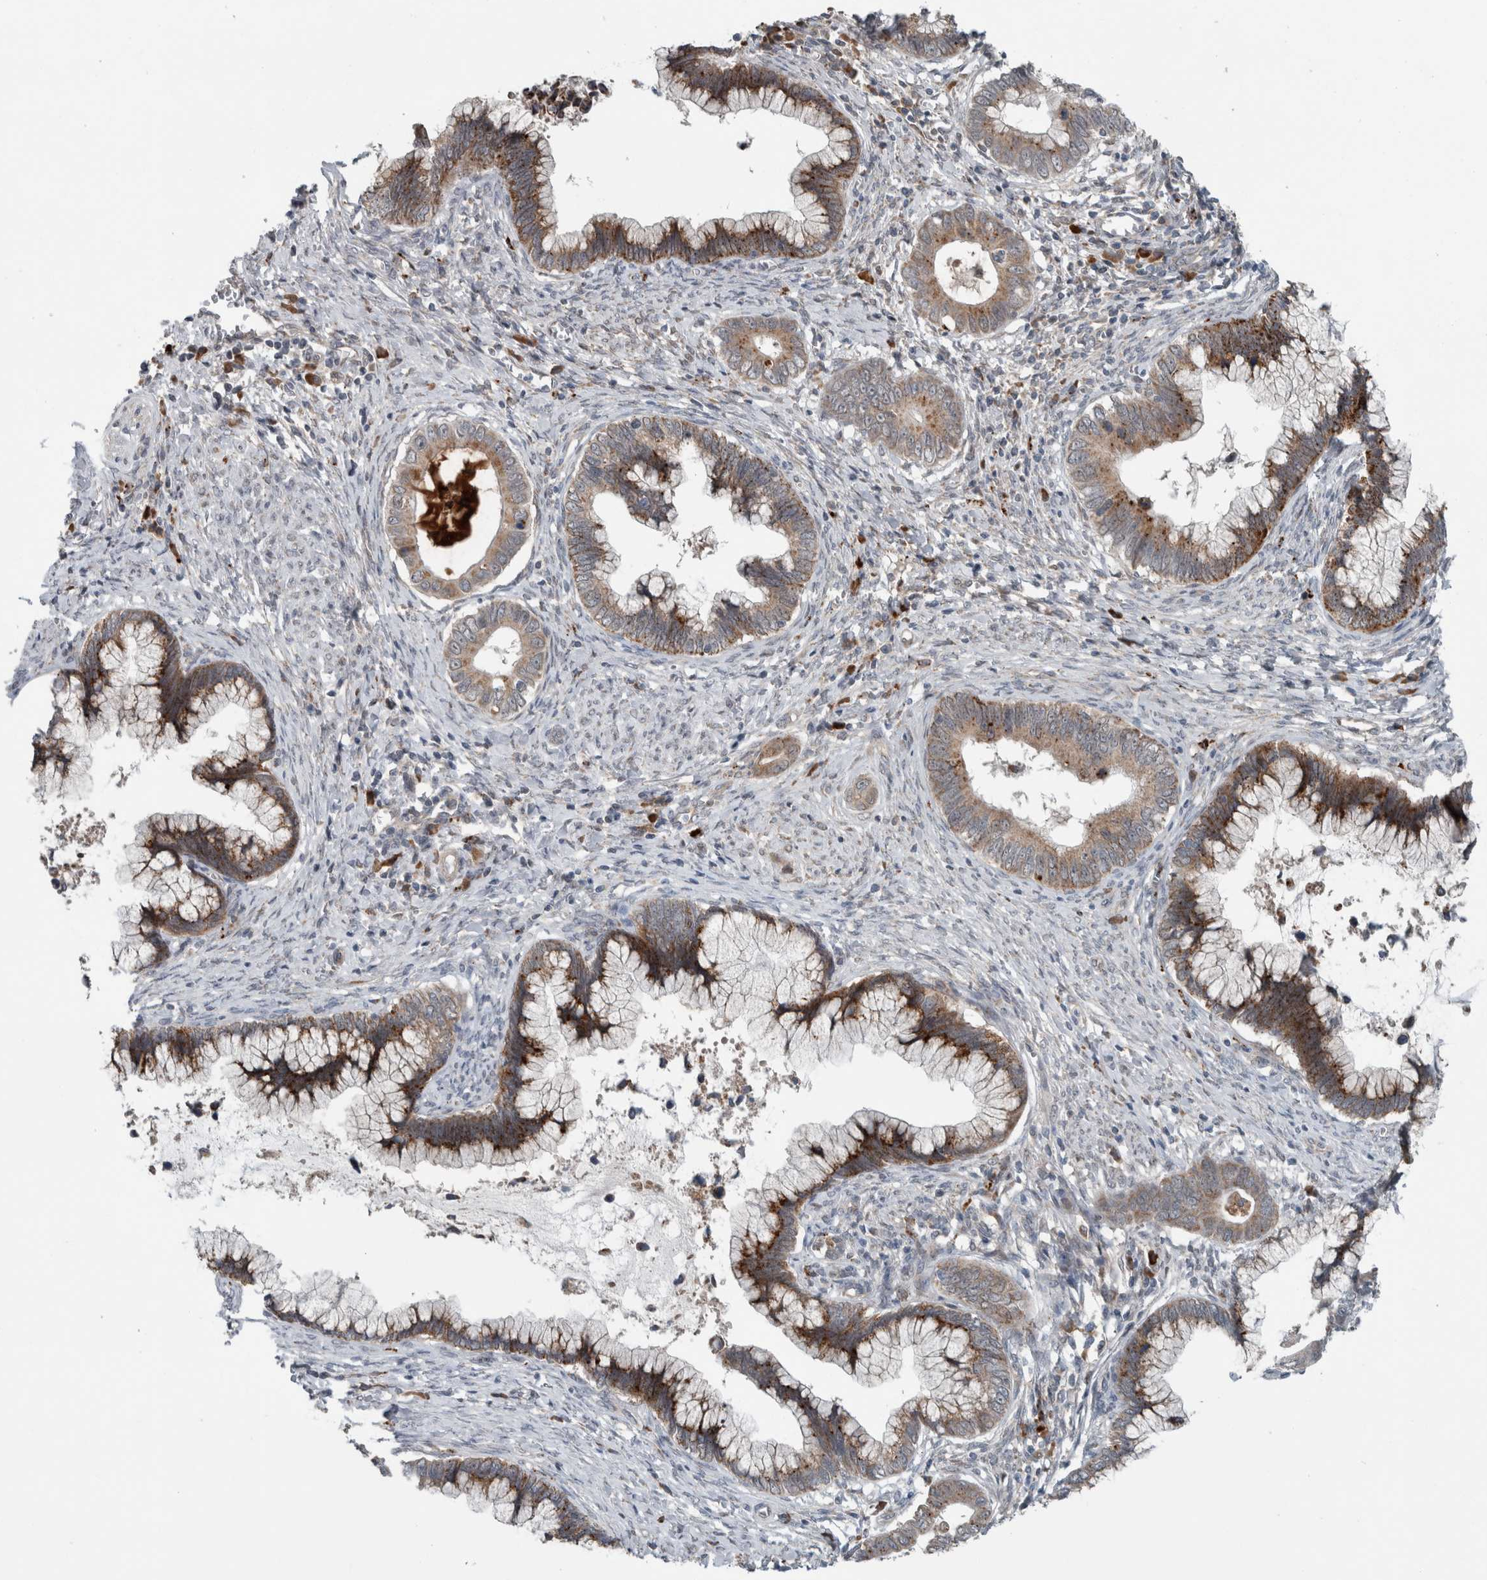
{"staining": {"intensity": "moderate", "quantity": ">75%", "location": "cytoplasmic/membranous"}, "tissue": "cervical cancer", "cell_type": "Tumor cells", "image_type": "cancer", "snomed": [{"axis": "morphology", "description": "Adenocarcinoma, NOS"}, {"axis": "topography", "description": "Cervix"}], "caption": "Cervical adenocarcinoma stained for a protein exhibits moderate cytoplasmic/membranous positivity in tumor cells.", "gene": "GBA2", "patient": {"sex": "female", "age": 44}}